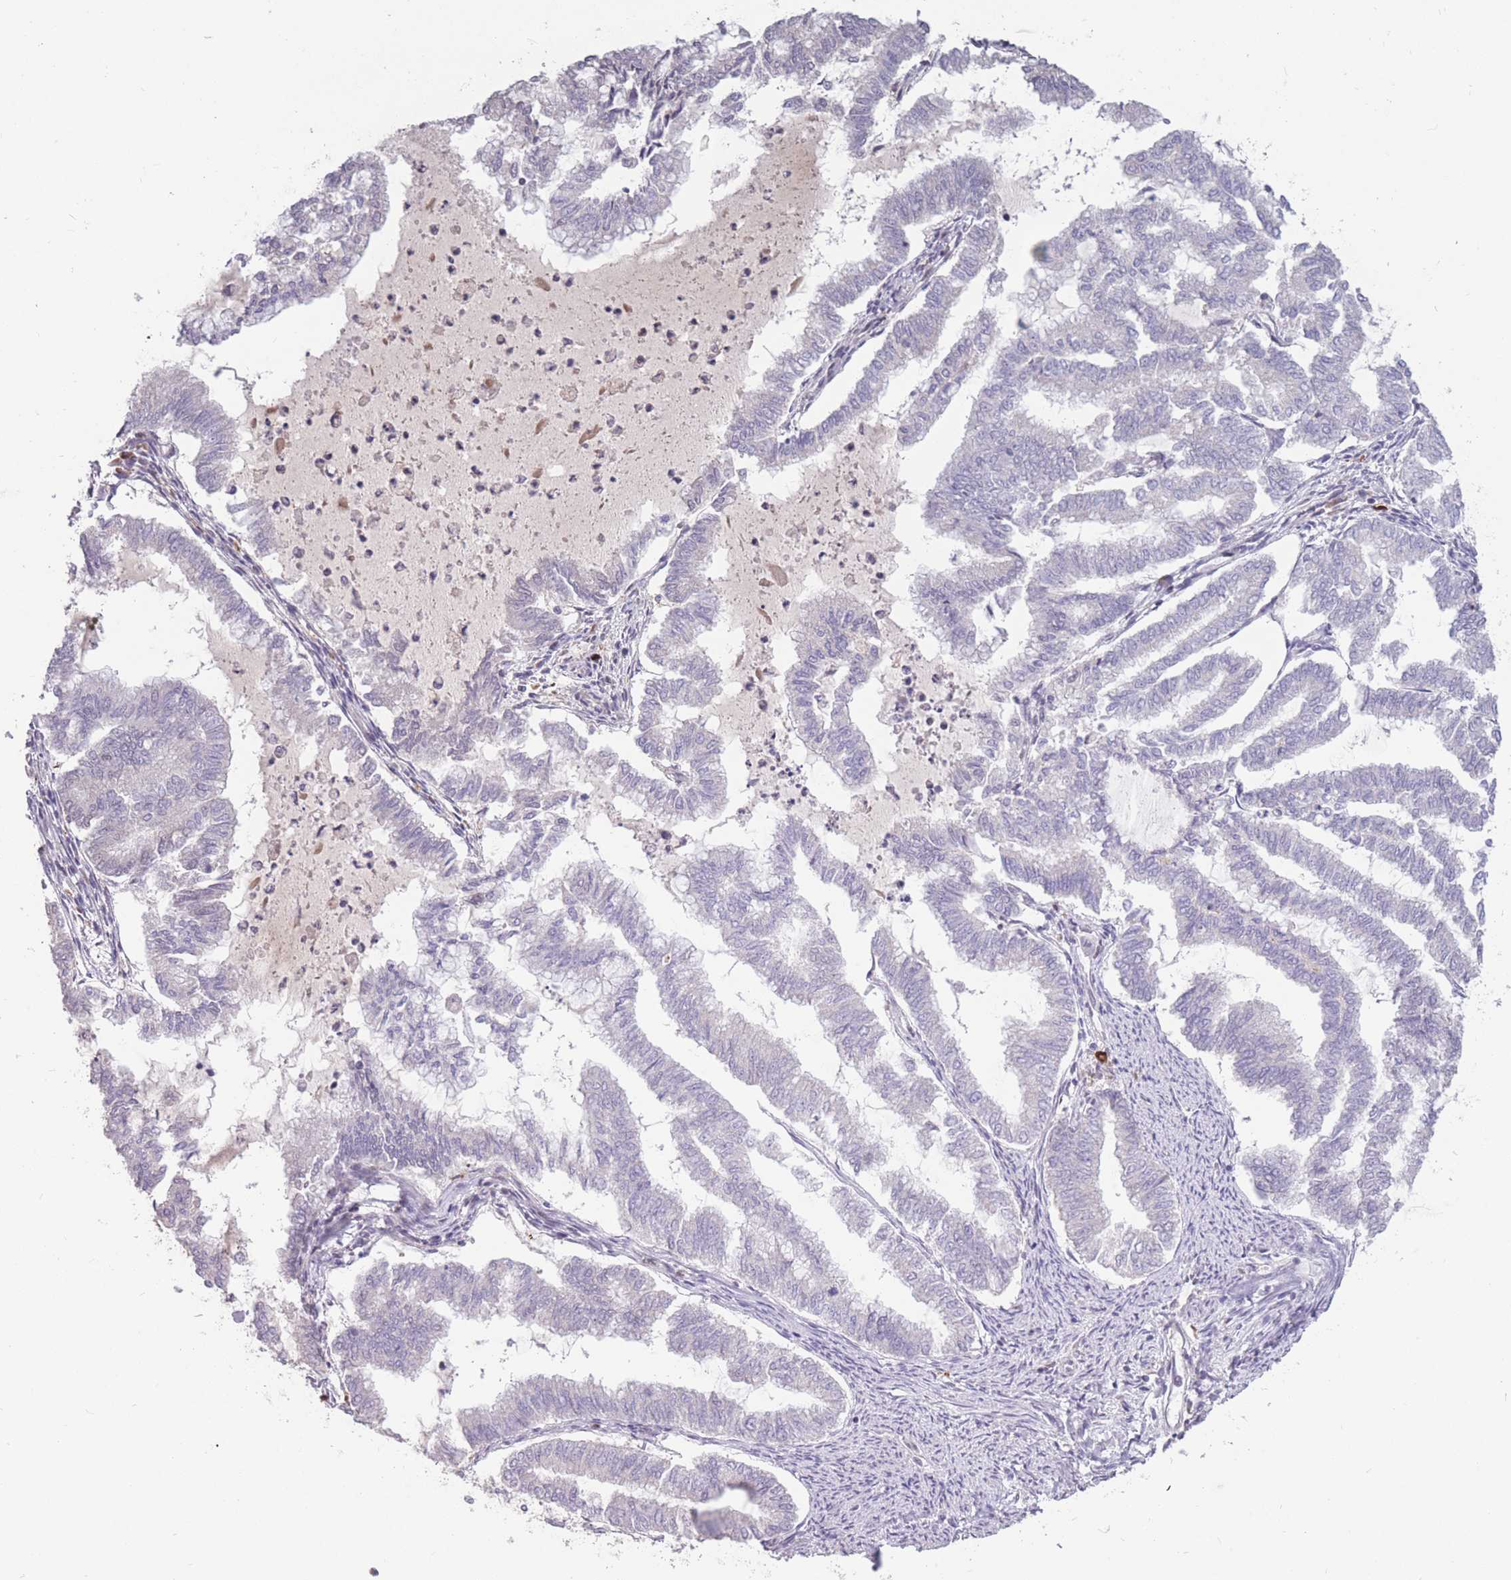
{"staining": {"intensity": "negative", "quantity": "none", "location": "none"}, "tissue": "endometrial cancer", "cell_type": "Tumor cells", "image_type": "cancer", "snomed": [{"axis": "morphology", "description": "Adenocarcinoma, NOS"}, {"axis": "topography", "description": "Endometrium"}], "caption": "High magnification brightfield microscopy of endometrial cancer stained with DAB (3,3'-diaminobenzidine) (brown) and counterstained with hematoxylin (blue): tumor cells show no significant staining.", "gene": "HNRNPUL1", "patient": {"sex": "female", "age": 79}}